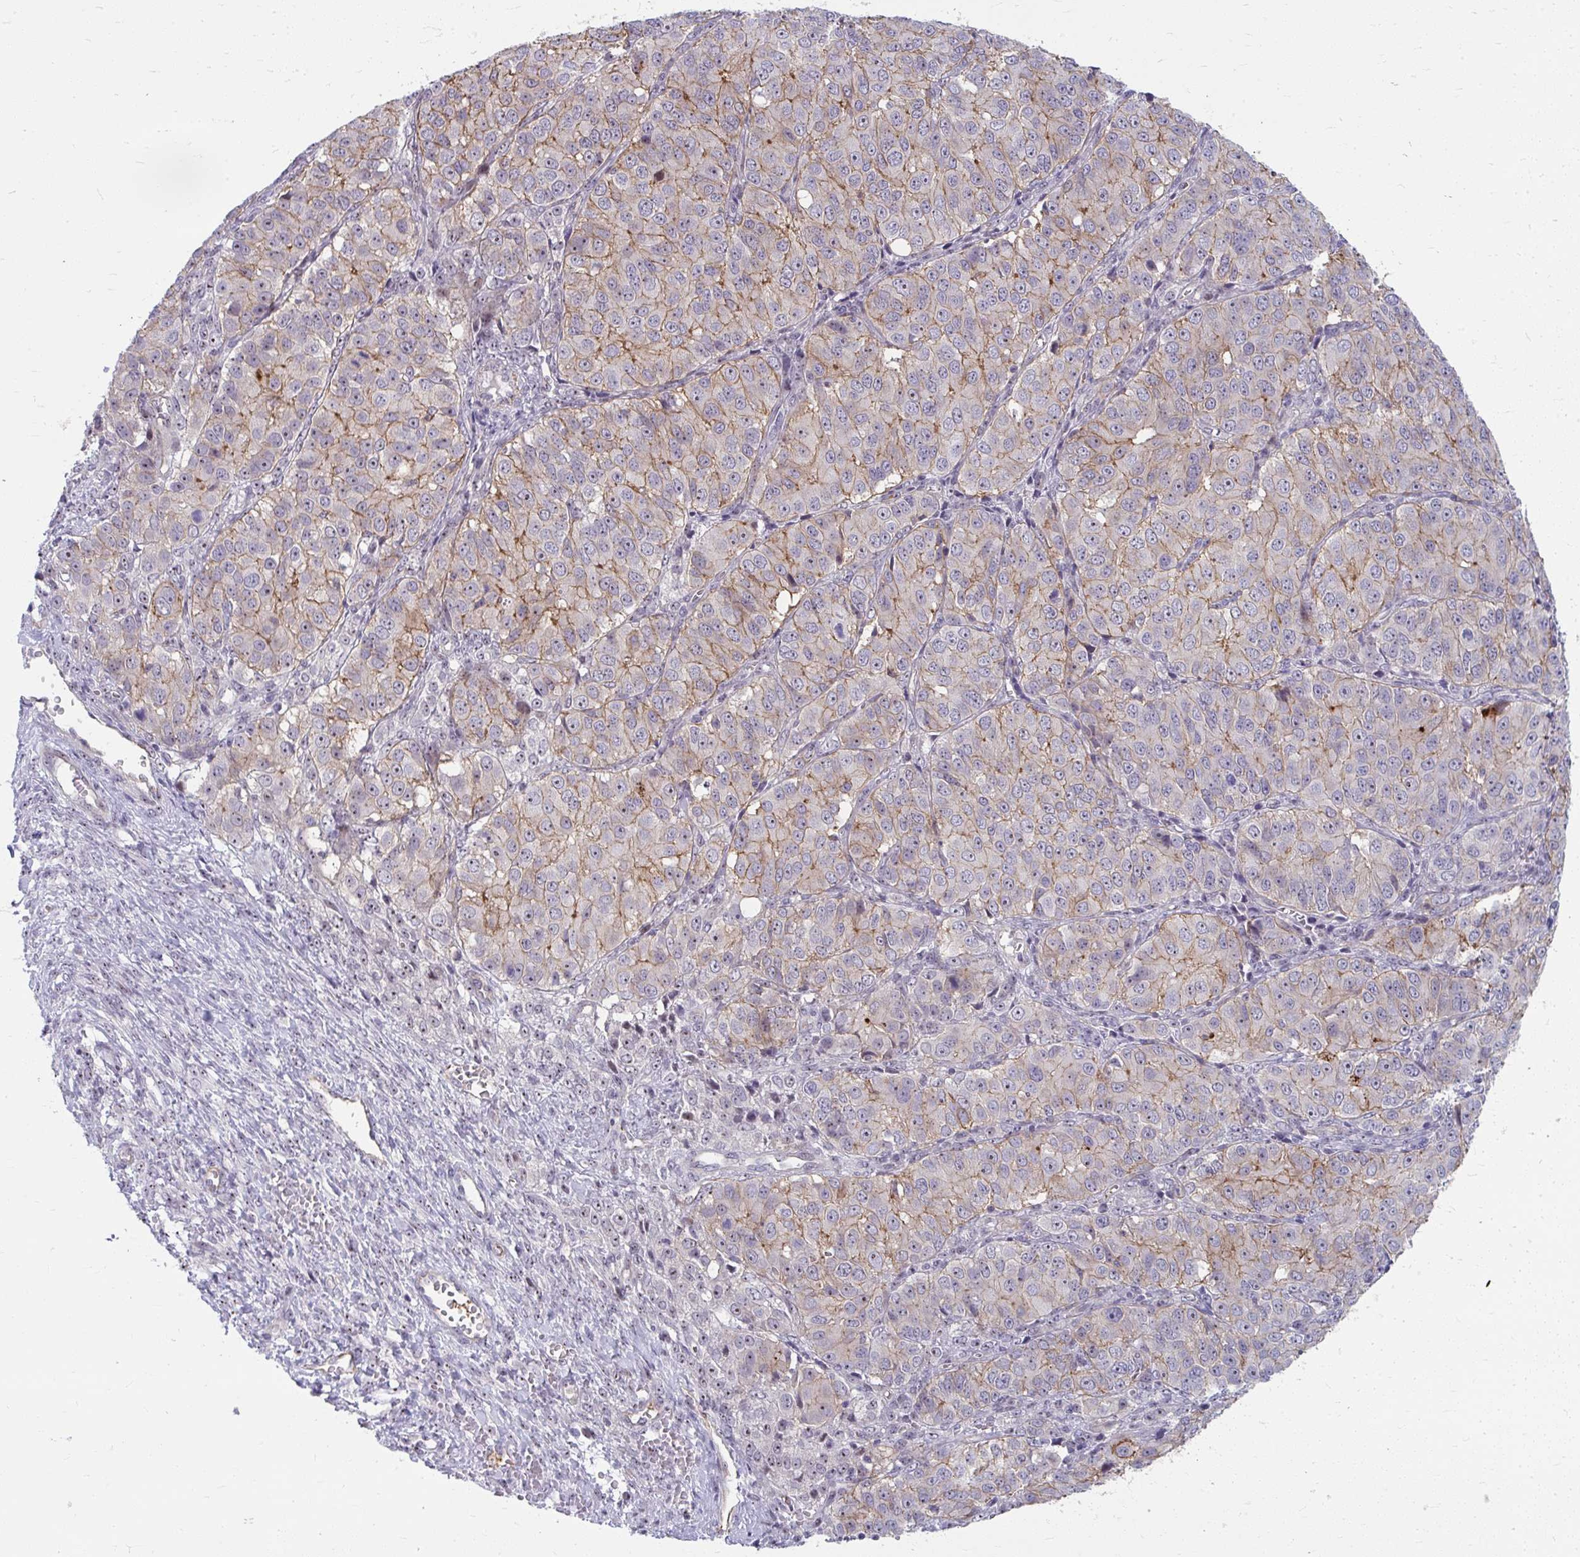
{"staining": {"intensity": "moderate", "quantity": "<25%", "location": "cytoplasmic/membranous"}, "tissue": "ovarian cancer", "cell_type": "Tumor cells", "image_type": "cancer", "snomed": [{"axis": "morphology", "description": "Carcinoma, endometroid"}, {"axis": "topography", "description": "Ovary"}], "caption": "This micrograph shows immunohistochemistry staining of human ovarian cancer (endometroid carcinoma), with low moderate cytoplasmic/membranous positivity in about <25% of tumor cells.", "gene": "MUS81", "patient": {"sex": "female", "age": 51}}